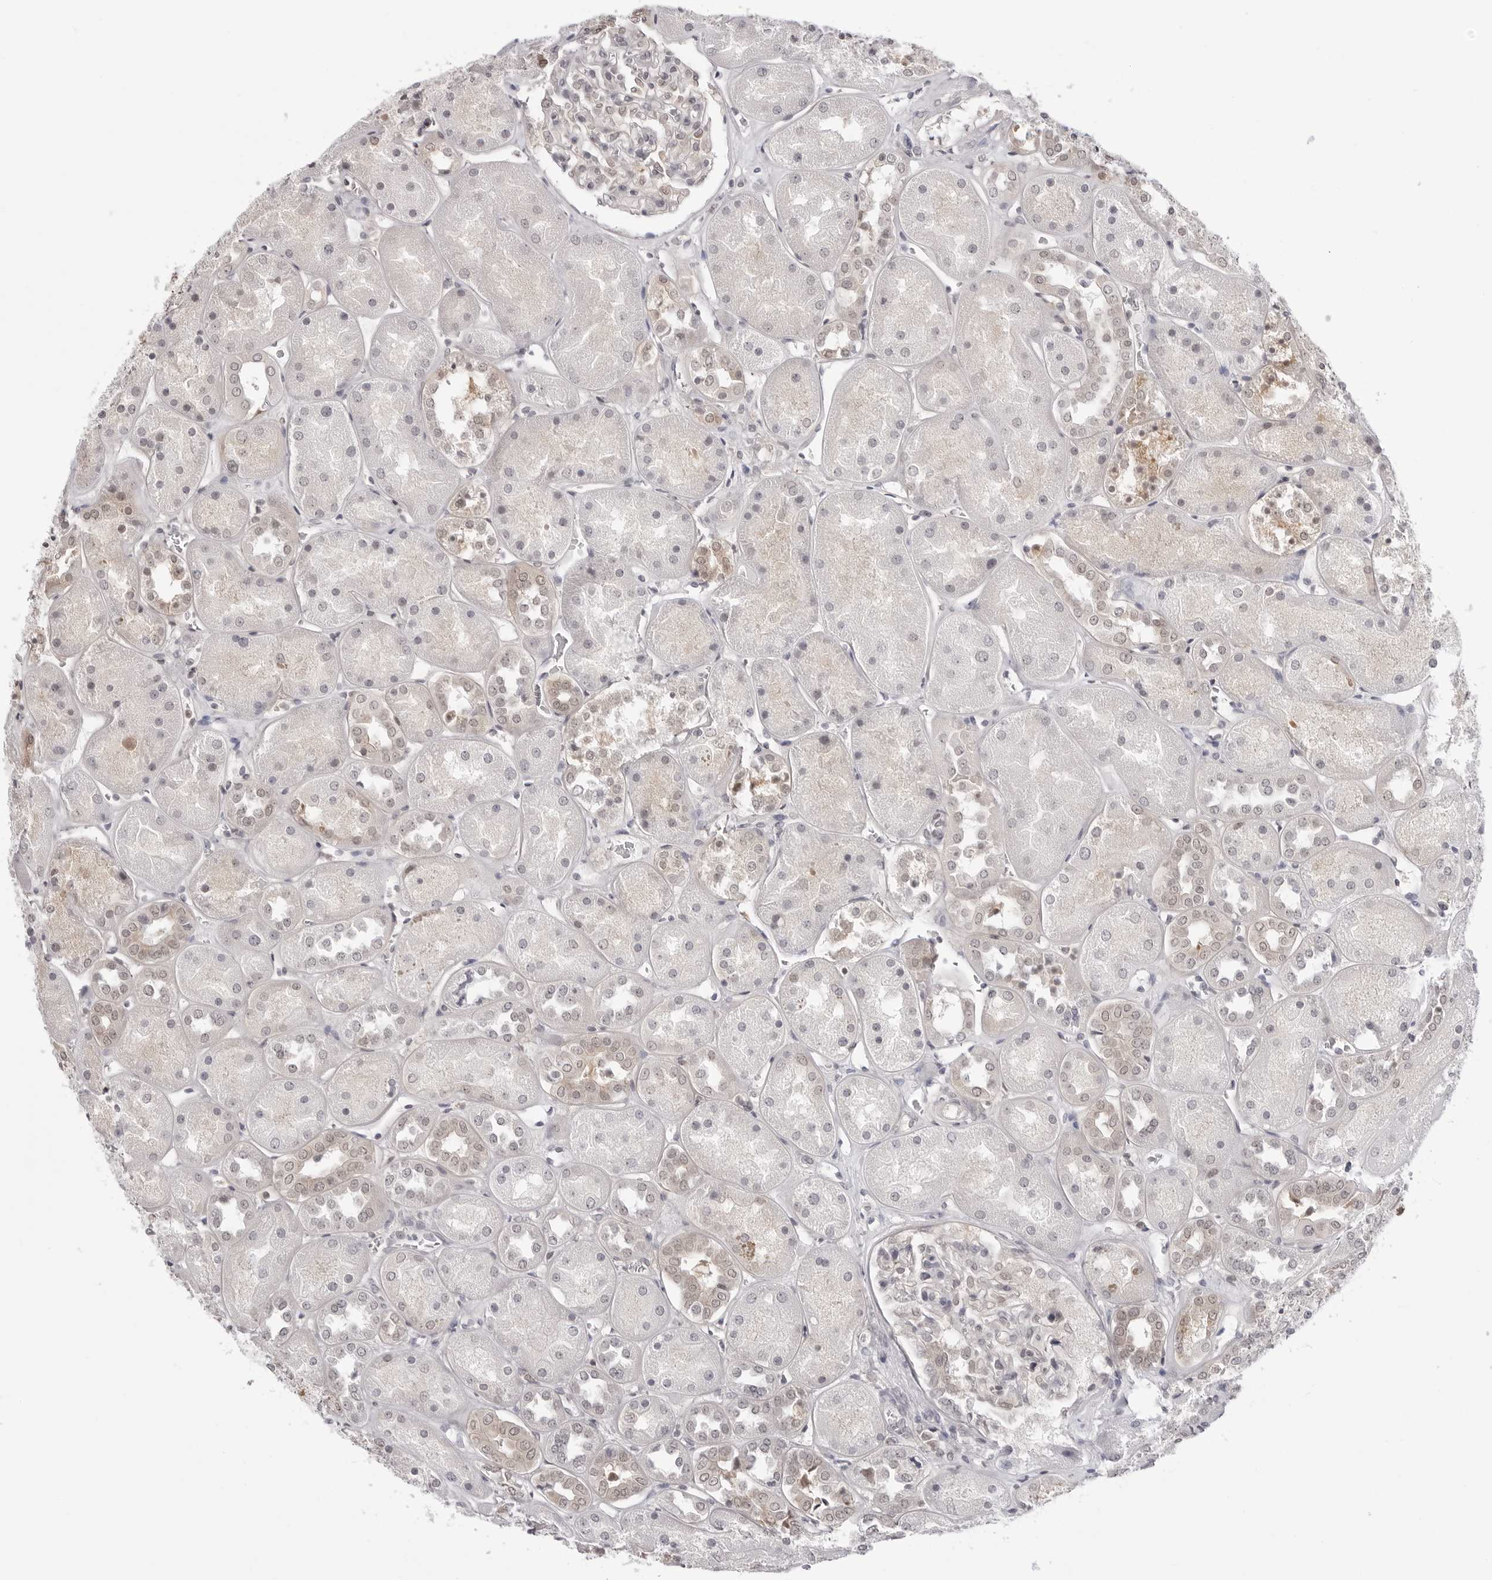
{"staining": {"intensity": "weak", "quantity": "<25%", "location": "nuclear"}, "tissue": "kidney", "cell_type": "Cells in glomeruli", "image_type": "normal", "snomed": [{"axis": "morphology", "description": "Normal tissue, NOS"}, {"axis": "topography", "description": "Kidney"}], "caption": "Human kidney stained for a protein using IHC reveals no positivity in cells in glomeruli.", "gene": "YWHAG", "patient": {"sex": "male", "age": 70}}